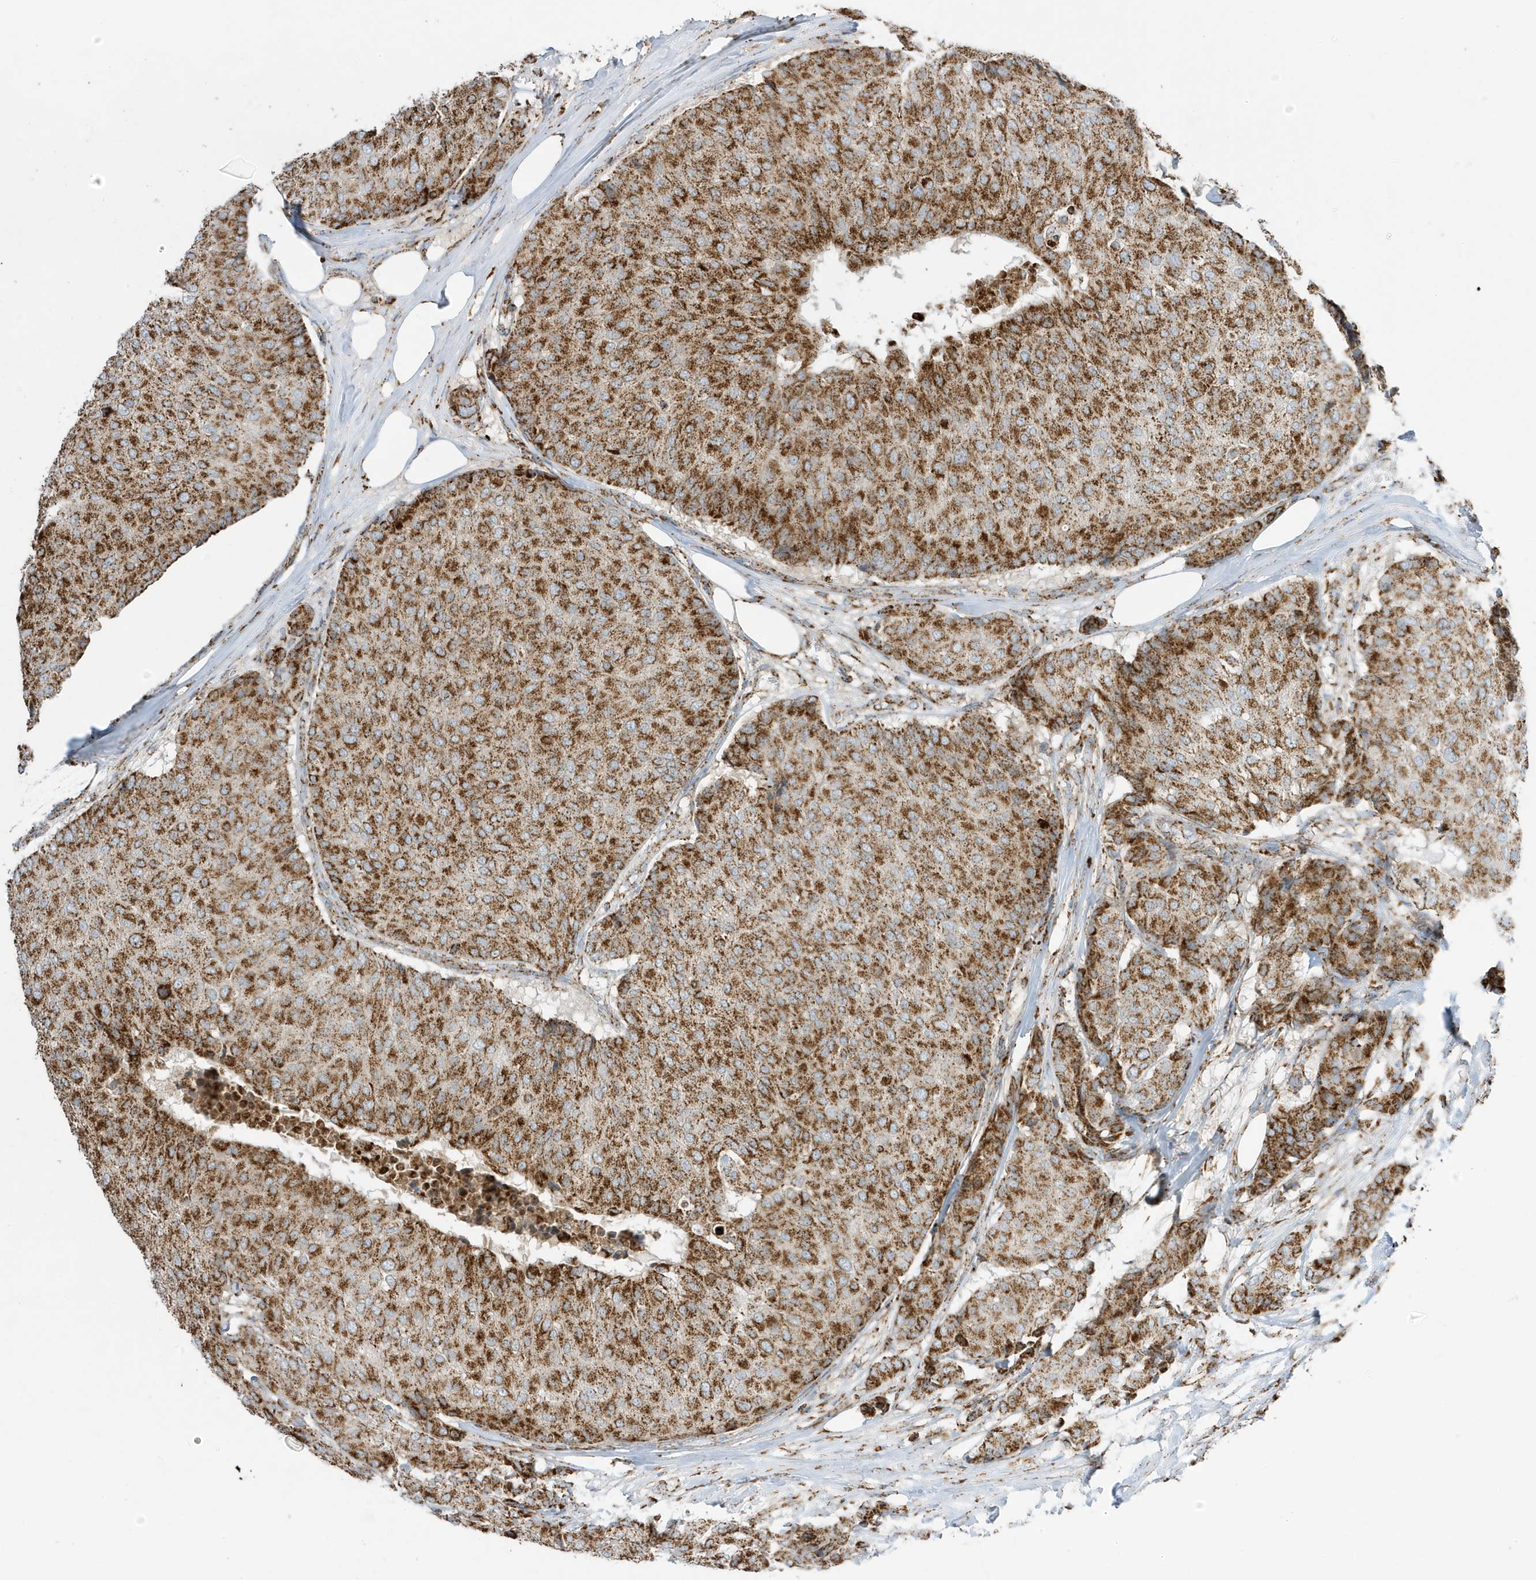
{"staining": {"intensity": "moderate", "quantity": ">75%", "location": "cytoplasmic/membranous"}, "tissue": "breast cancer", "cell_type": "Tumor cells", "image_type": "cancer", "snomed": [{"axis": "morphology", "description": "Duct carcinoma"}, {"axis": "topography", "description": "Breast"}], "caption": "Moderate cytoplasmic/membranous protein staining is seen in about >75% of tumor cells in breast cancer.", "gene": "ATP5ME", "patient": {"sex": "female", "age": 75}}